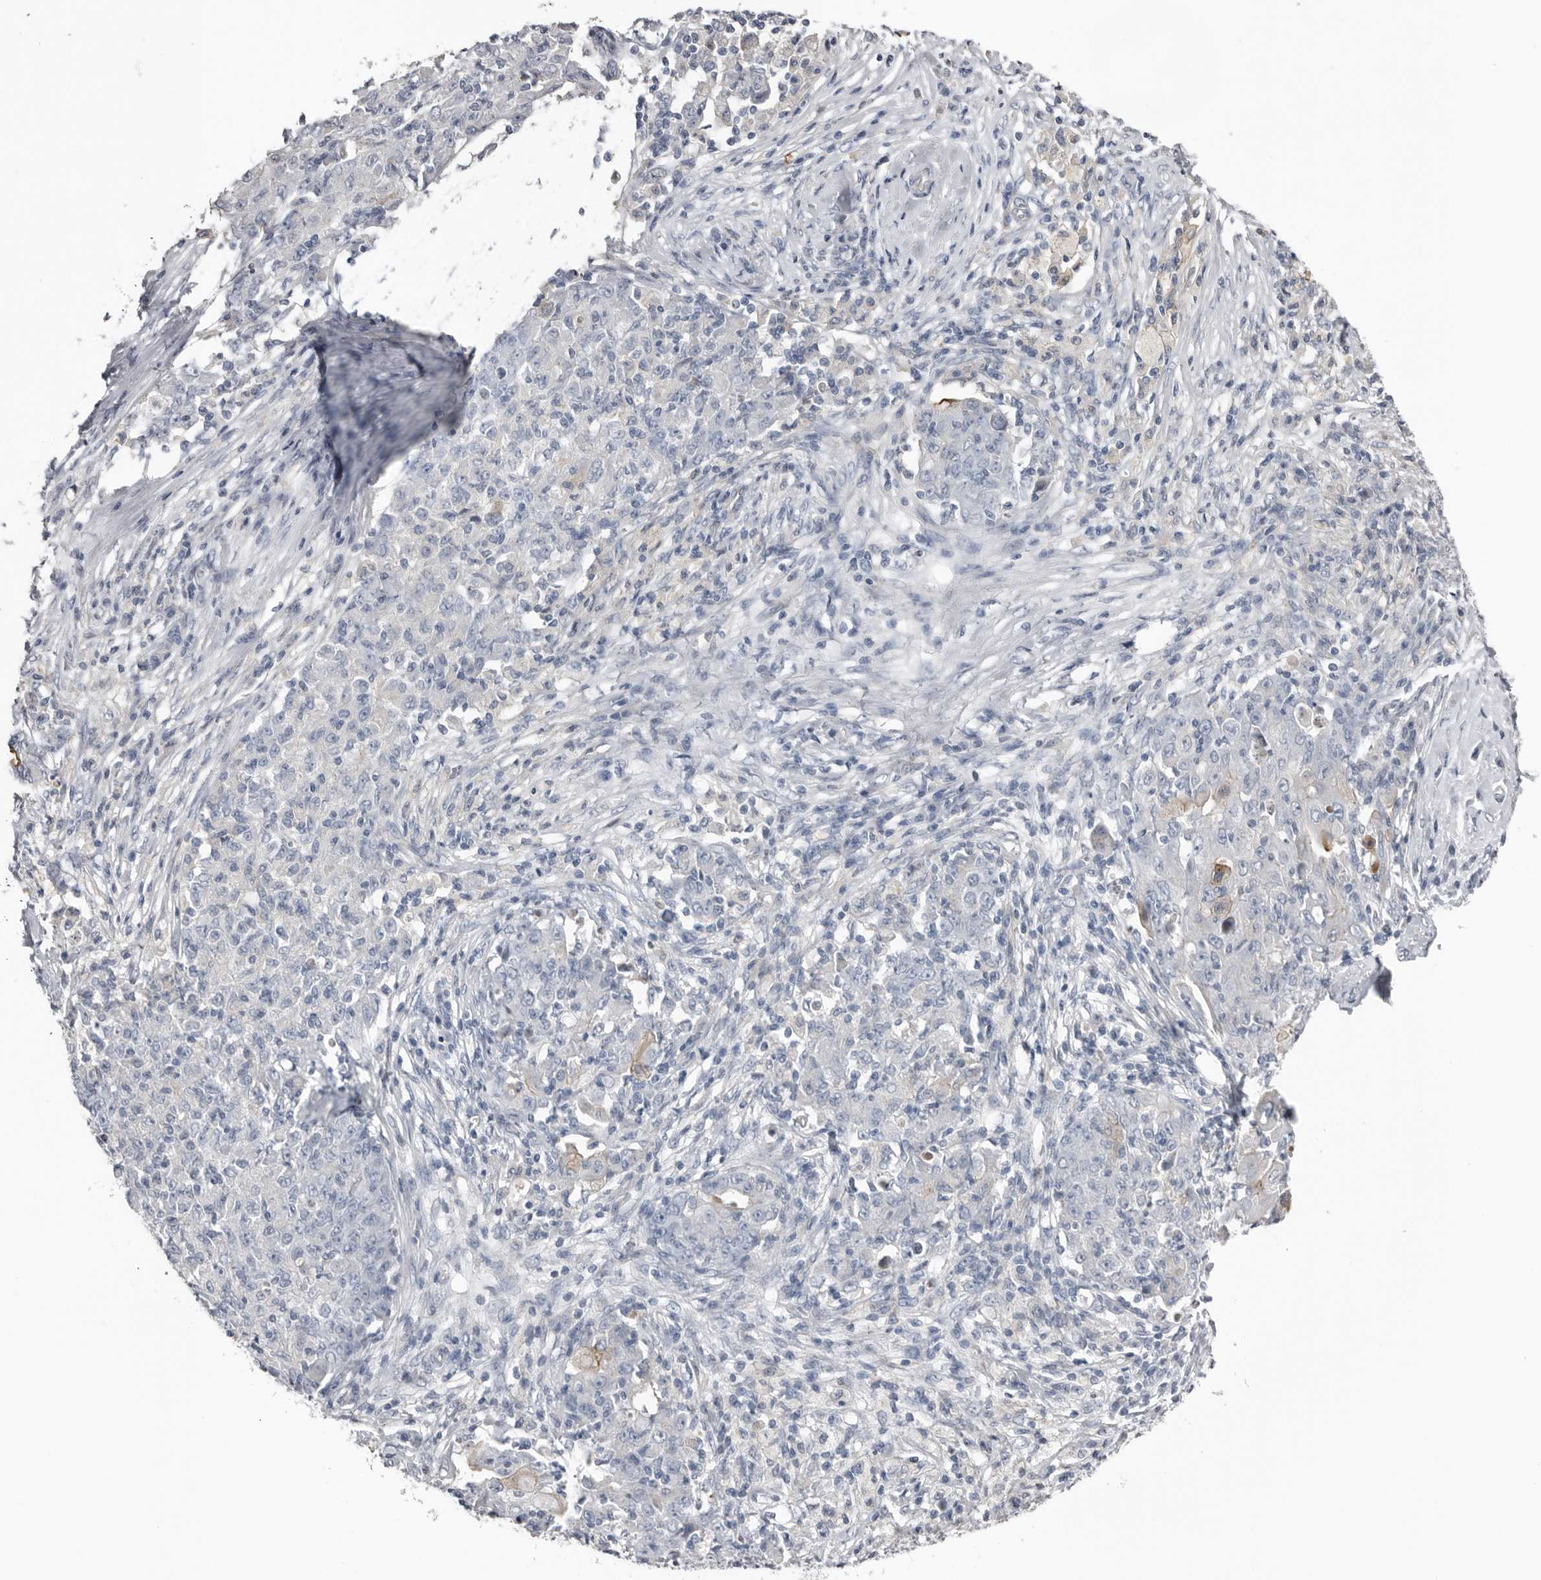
{"staining": {"intensity": "negative", "quantity": "none", "location": "none"}, "tissue": "ovarian cancer", "cell_type": "Tumor cells", "image_type": "cancer", "snomed": [{"axis": "morphology", "description": "Carcinoma, endometroid"}, {"axis": "topography", "description": "Ovary"}], "caption": "DAB (3,3'-diaminobenzidine) immunohistochemical staining of human endometroid carcinoma (ovarian) demonstrates no significant positivity in tumor cells. (DAB IHC visualized using brightfield microscopy, high magnification).", "gene": "FABP7", "patient": {"sex": "female", "age": 42}}